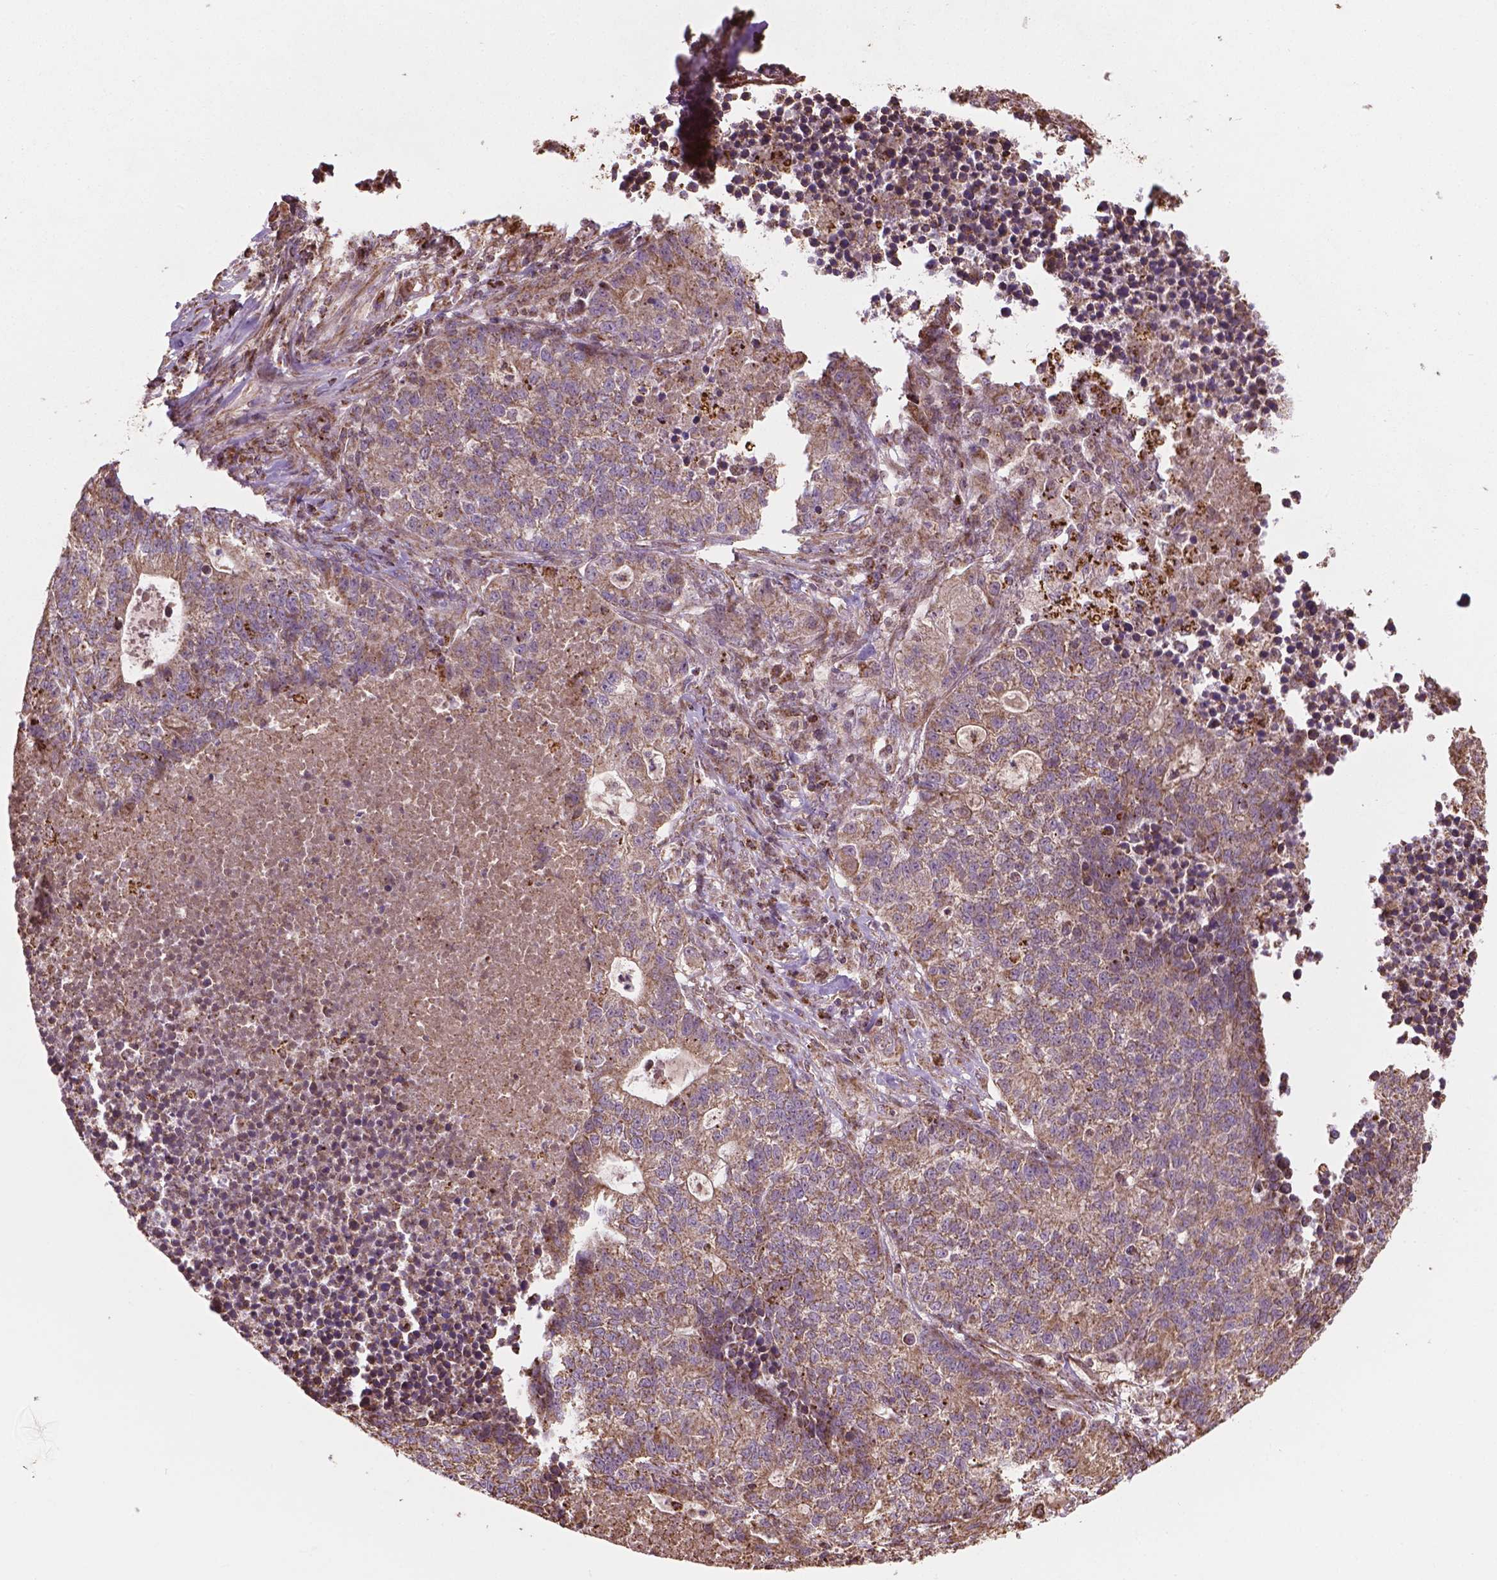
{"staining": {"intensity": "weak", "quantity": ">75%", "location": "cytoplasmic/membranous"}, "tissue": "lung cancer", "cell_type": "Tumor cells", "image_type": "cancer", "snomed": [{"axis": "morphology", "description": "Adenocarcinoma, NOS"}, {"axis": "topography", "description": "Lung"}], "caption": "Human lung cancer stained for a protein (brown) shows weak cytoplasmic/membranous positive expression in approximately >75% of tumor cells.", "gene": "HS3ST3A1", "patient": {"sex": "male", "age": 57}}